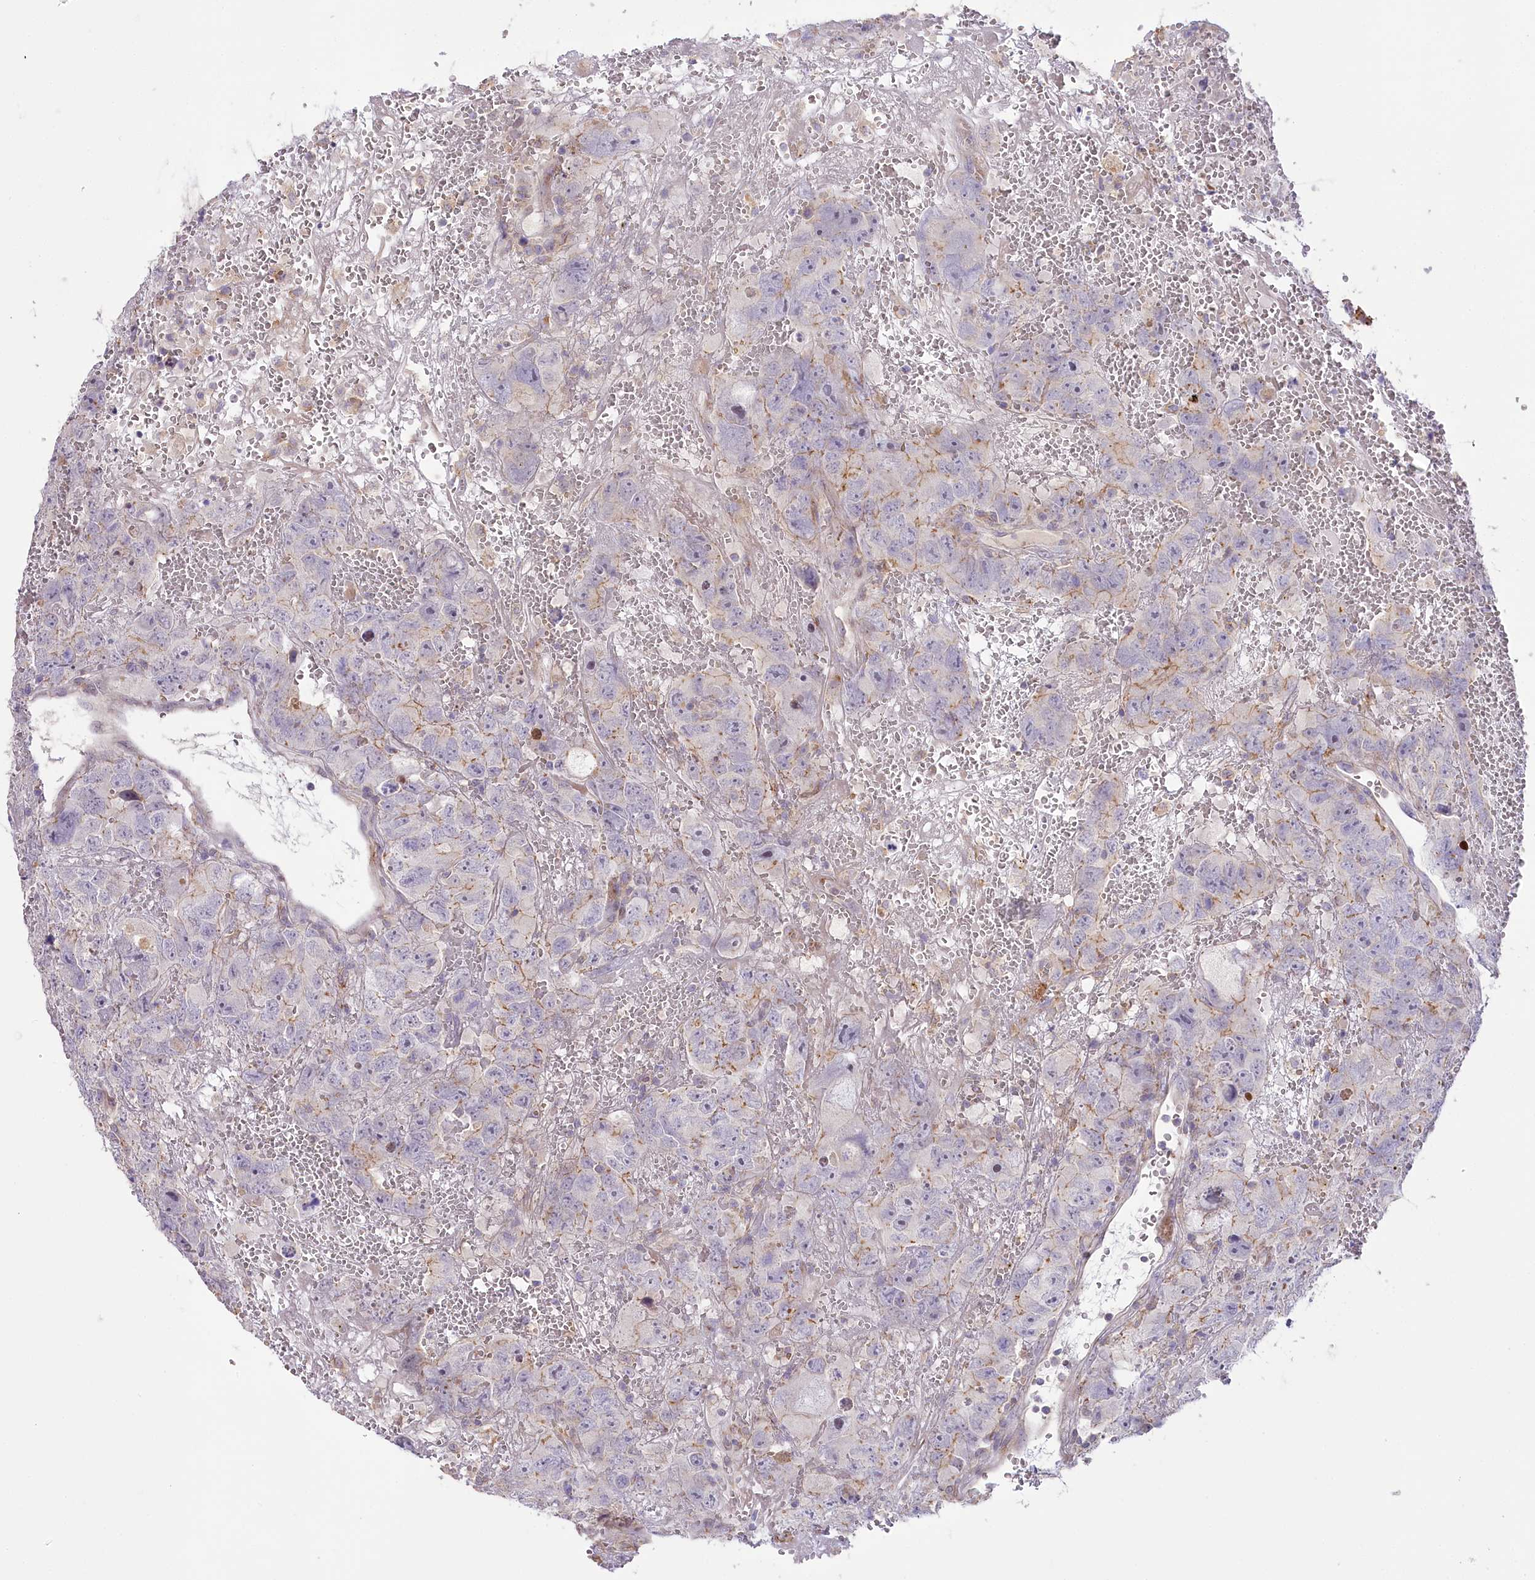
{"staining": {"intensity": "moderate", "quantity": "<25%", "location": "cytoplasmic/membranous"}, "tissue": "testis cancer", "cell_type": "Tumor cells", "image_type": "cancer", "snomed": [{"axis": "morphology", "description": "Carcinoma, Embryonal, NOS"}, {"axis": "topography", "description": "Testis"}], "caption": "Immunohistochemical staining of human testis embryonal carcinoma shows low levels of moderate cytoplasmic/membranous protein staining in about <25% of tumor cells. The protein of interest is shown in brown color, while the nuclei are stained blue.", "gene": "SLC6A11", "patient": {"sex": "male", "age": 45}}